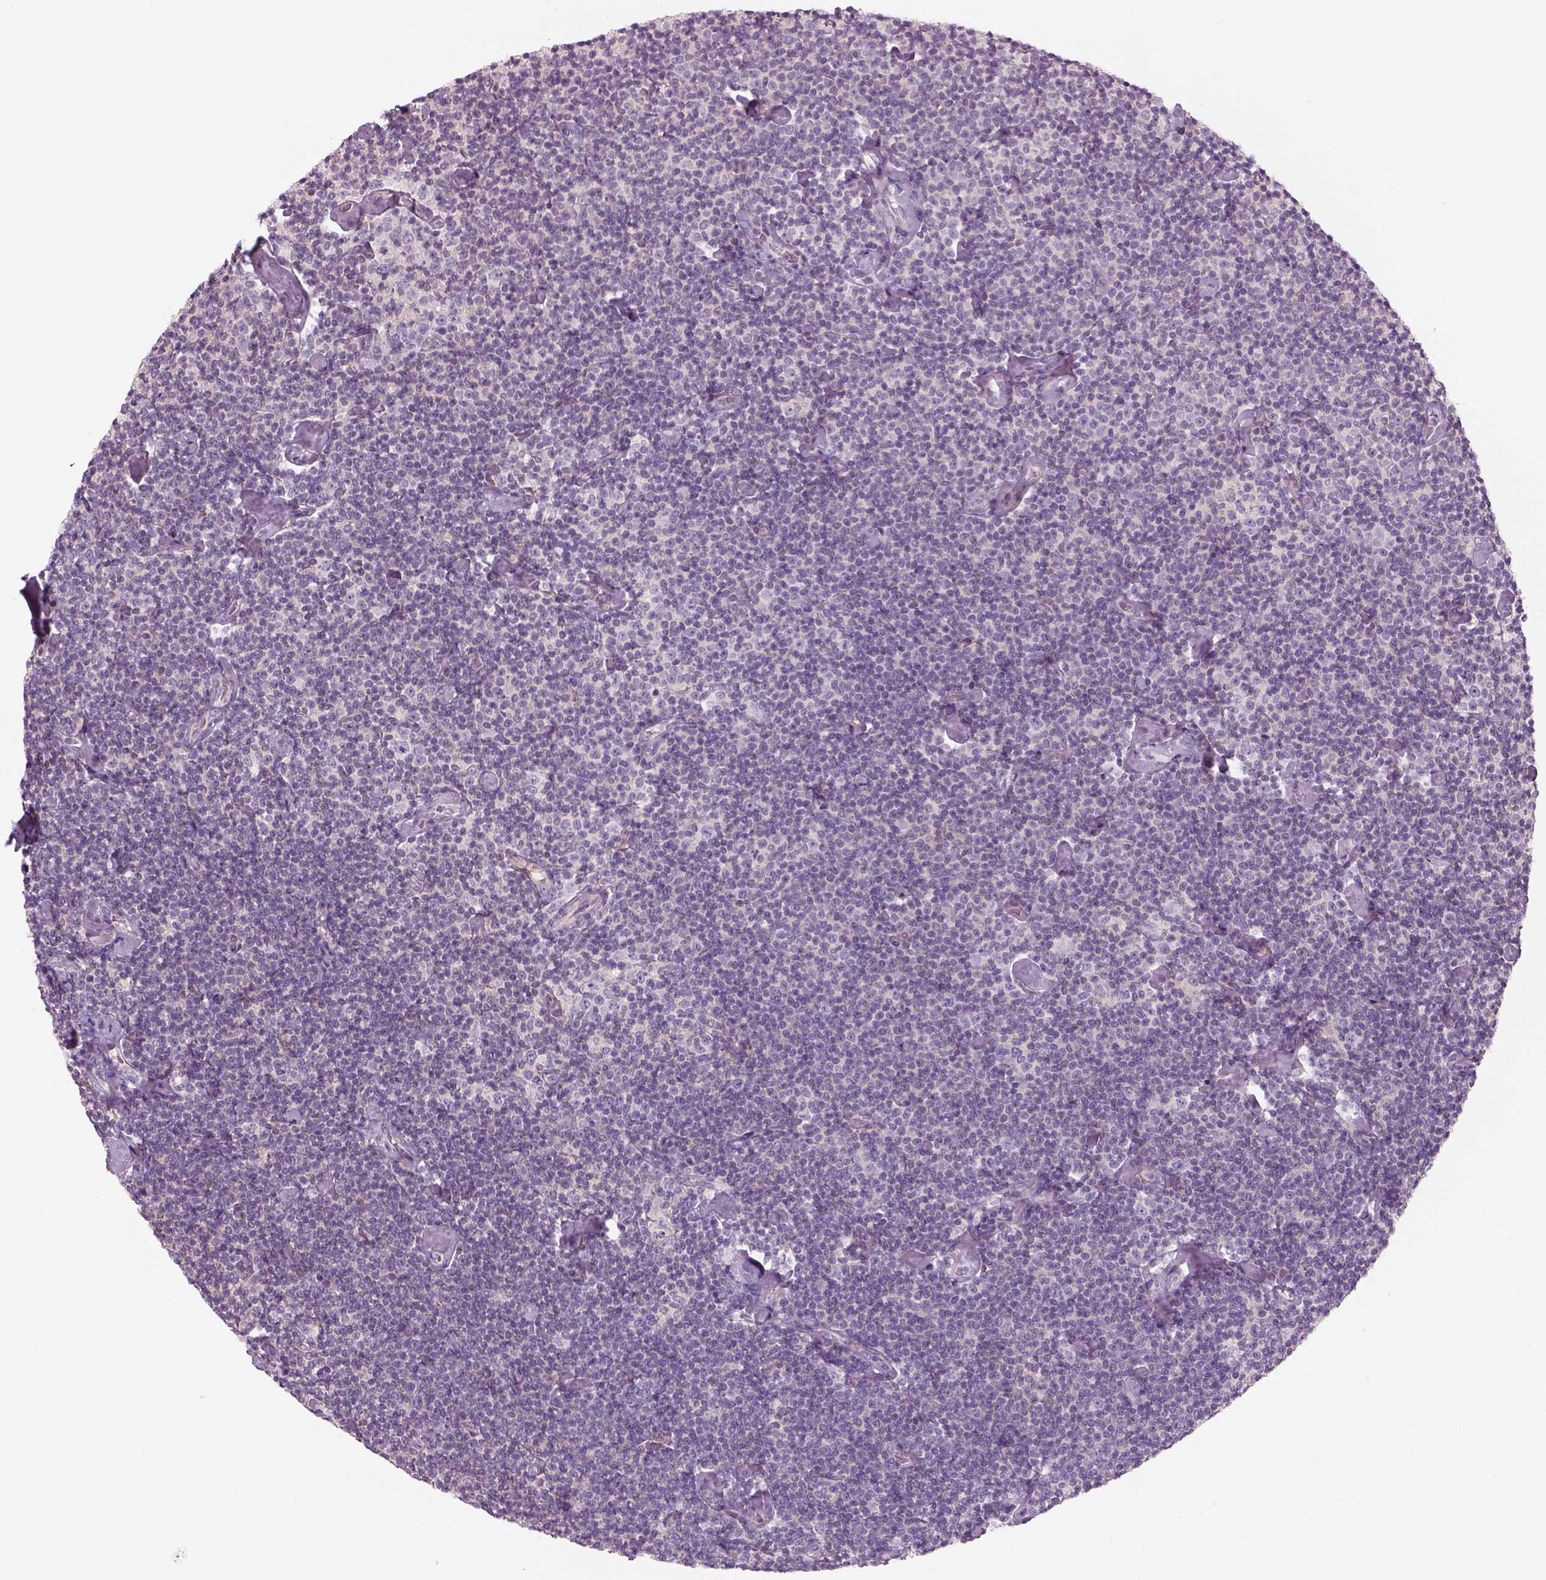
{"staining": {"intensity": "negative", "quantity": "none", "location": "none"}, "tissue": "lymphoma", "cell_type": "Tumor cells", "image_type": "cancer", "snomed": [{"axis": "morphology", "description": "Malignant lymphoma, non-Hodgkin's type, Low grade"}, {"axis": "topography", "description": "Lymph node"}], "caption": "Immunohistochemistry histopathology image of malignant lymphoma, non-Hodgkin's type (low-grade) stained for a protein (brown), which displays no positivity in tumor cells. Nuclei are stained in blue.", "gene": "SLC1A7", "patient": {"sex": "male", "age": 81}}